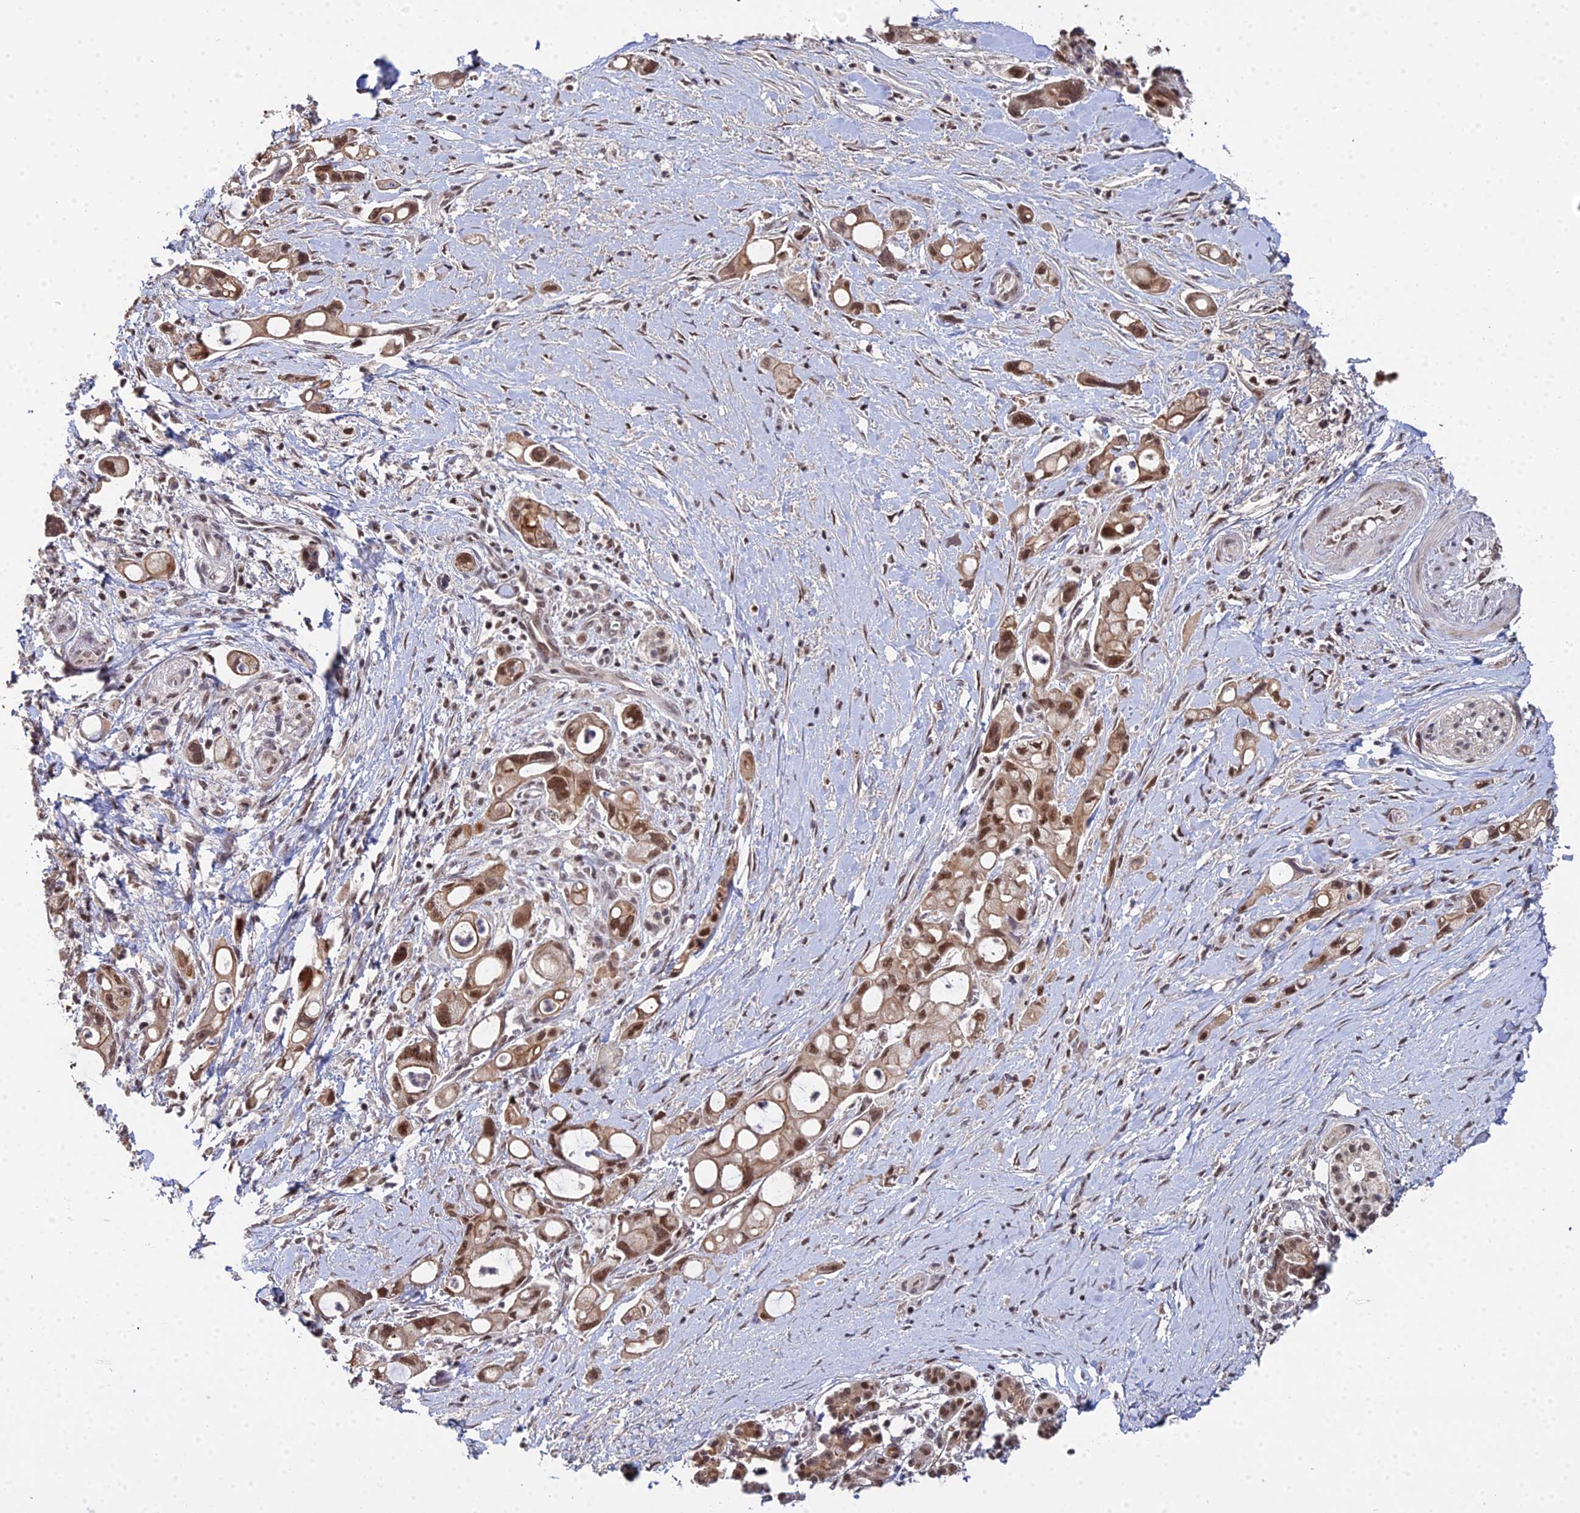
{"staining": {"intensity": "moderate", "quantity": ">75%", "location": "nuclear"}, "tissue": "pancreatic cancer", "cell_type": "Tumor cells", "image_type": "cancer", "snomed": [{"axis": "morphology", "description": "Adenocarcinoma, NOS"}, {"axis": "topography", "description": "Pancreas"}], "caption": "Adenocarcinoma (pancreatic) stained for a protein reveals moderate nuclear positivity in tumor cells.", "gene": "ERCC5", "patient": {"sex": "male", "age": 68}}